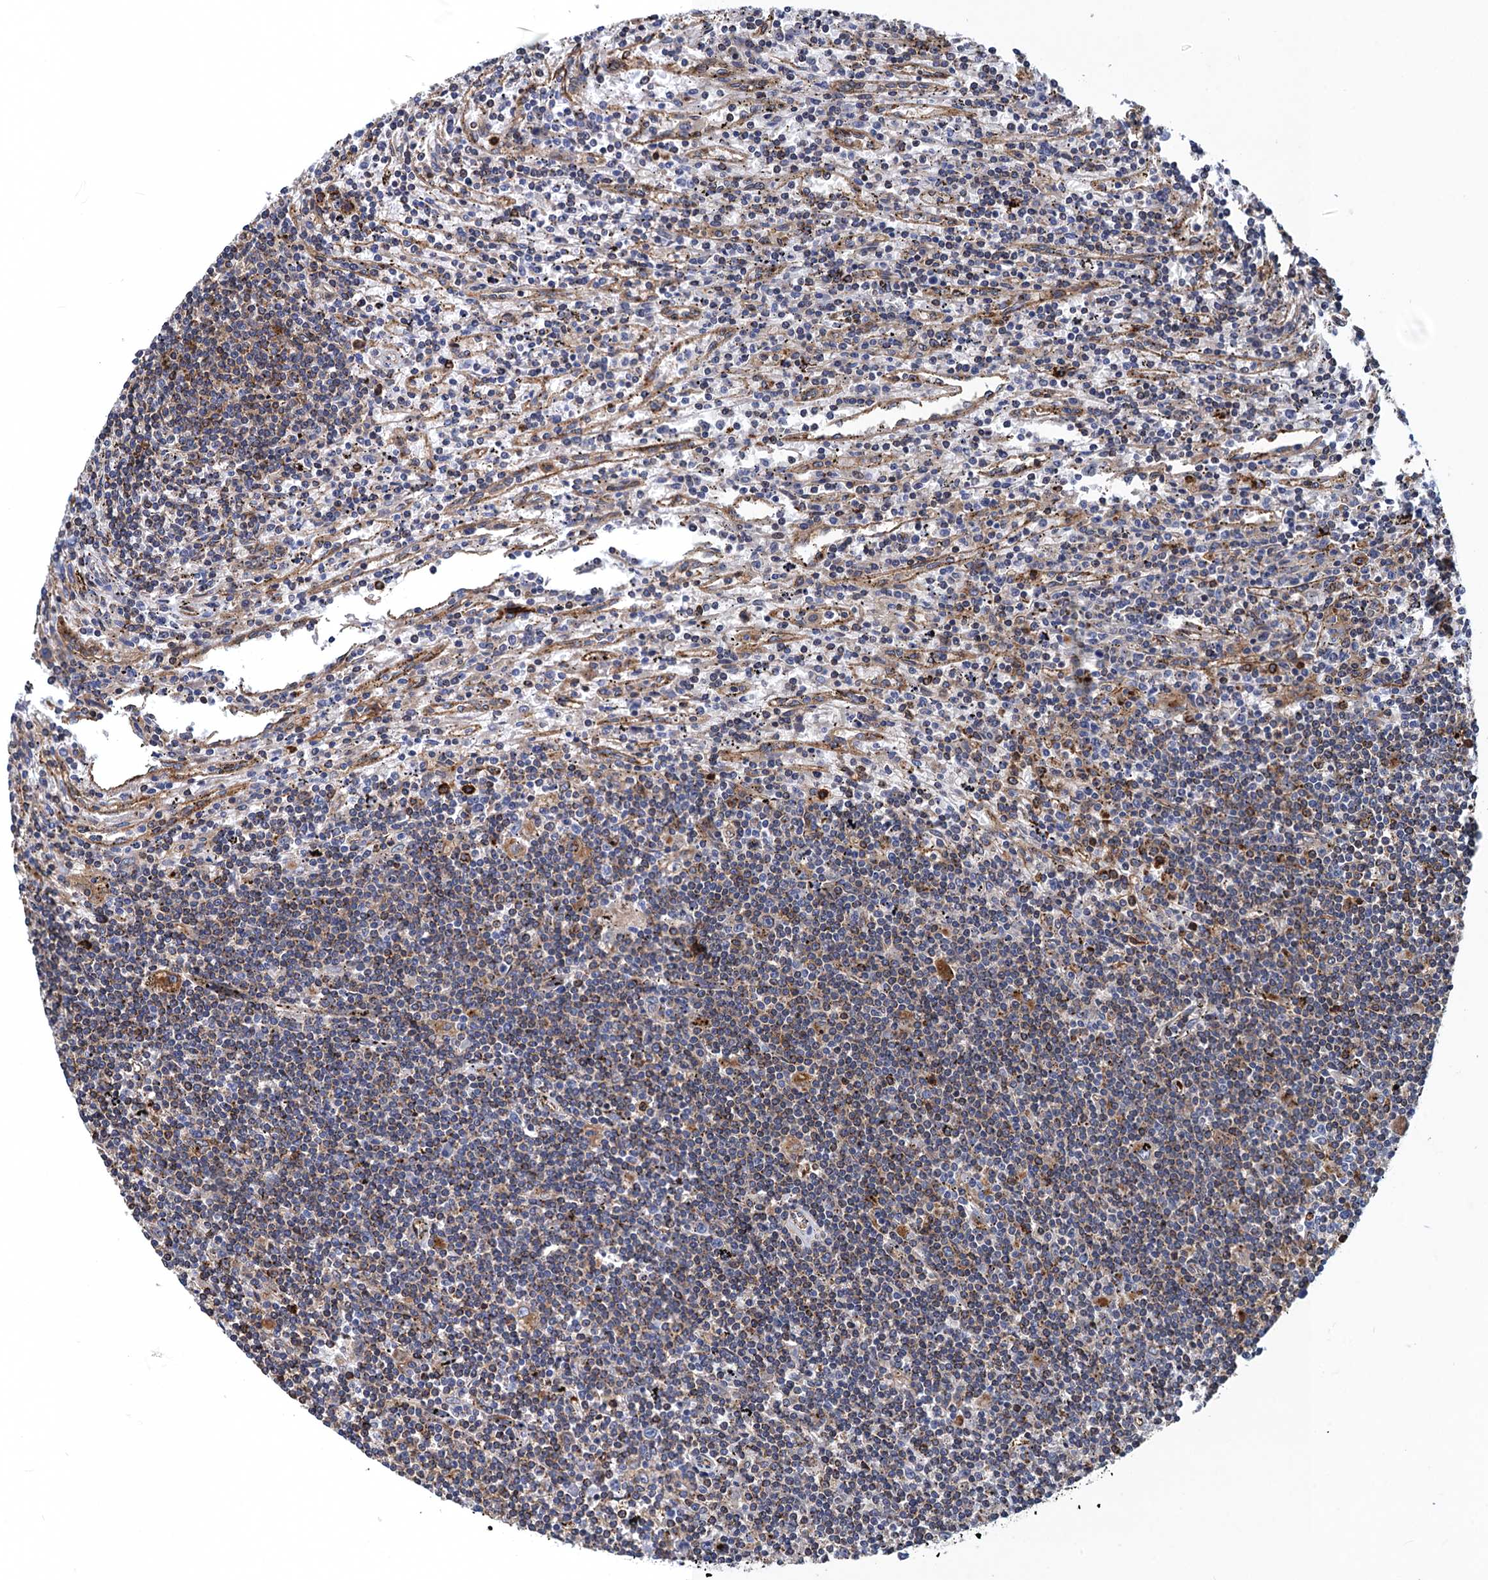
{"staining": {"intensity": "negative", "quantity": "none", "location": "none"}, "tissue": "lymphoma", "cell_type": "Tumor cells", "image_type": "cancer", "snomed": [{"axis": "morphology", "description": "Malignant lymphoma, non-Hodgkin's type, Low grade"}, {"axis": "topography", "description": "Spleen"}], "caption": "There is no significant staining in tumor cells of malignant lymphoma, non-Hodgkin's type (low-grade).", "gene": "DNHD1", "patient": {"sex": "male", "age": 76}}